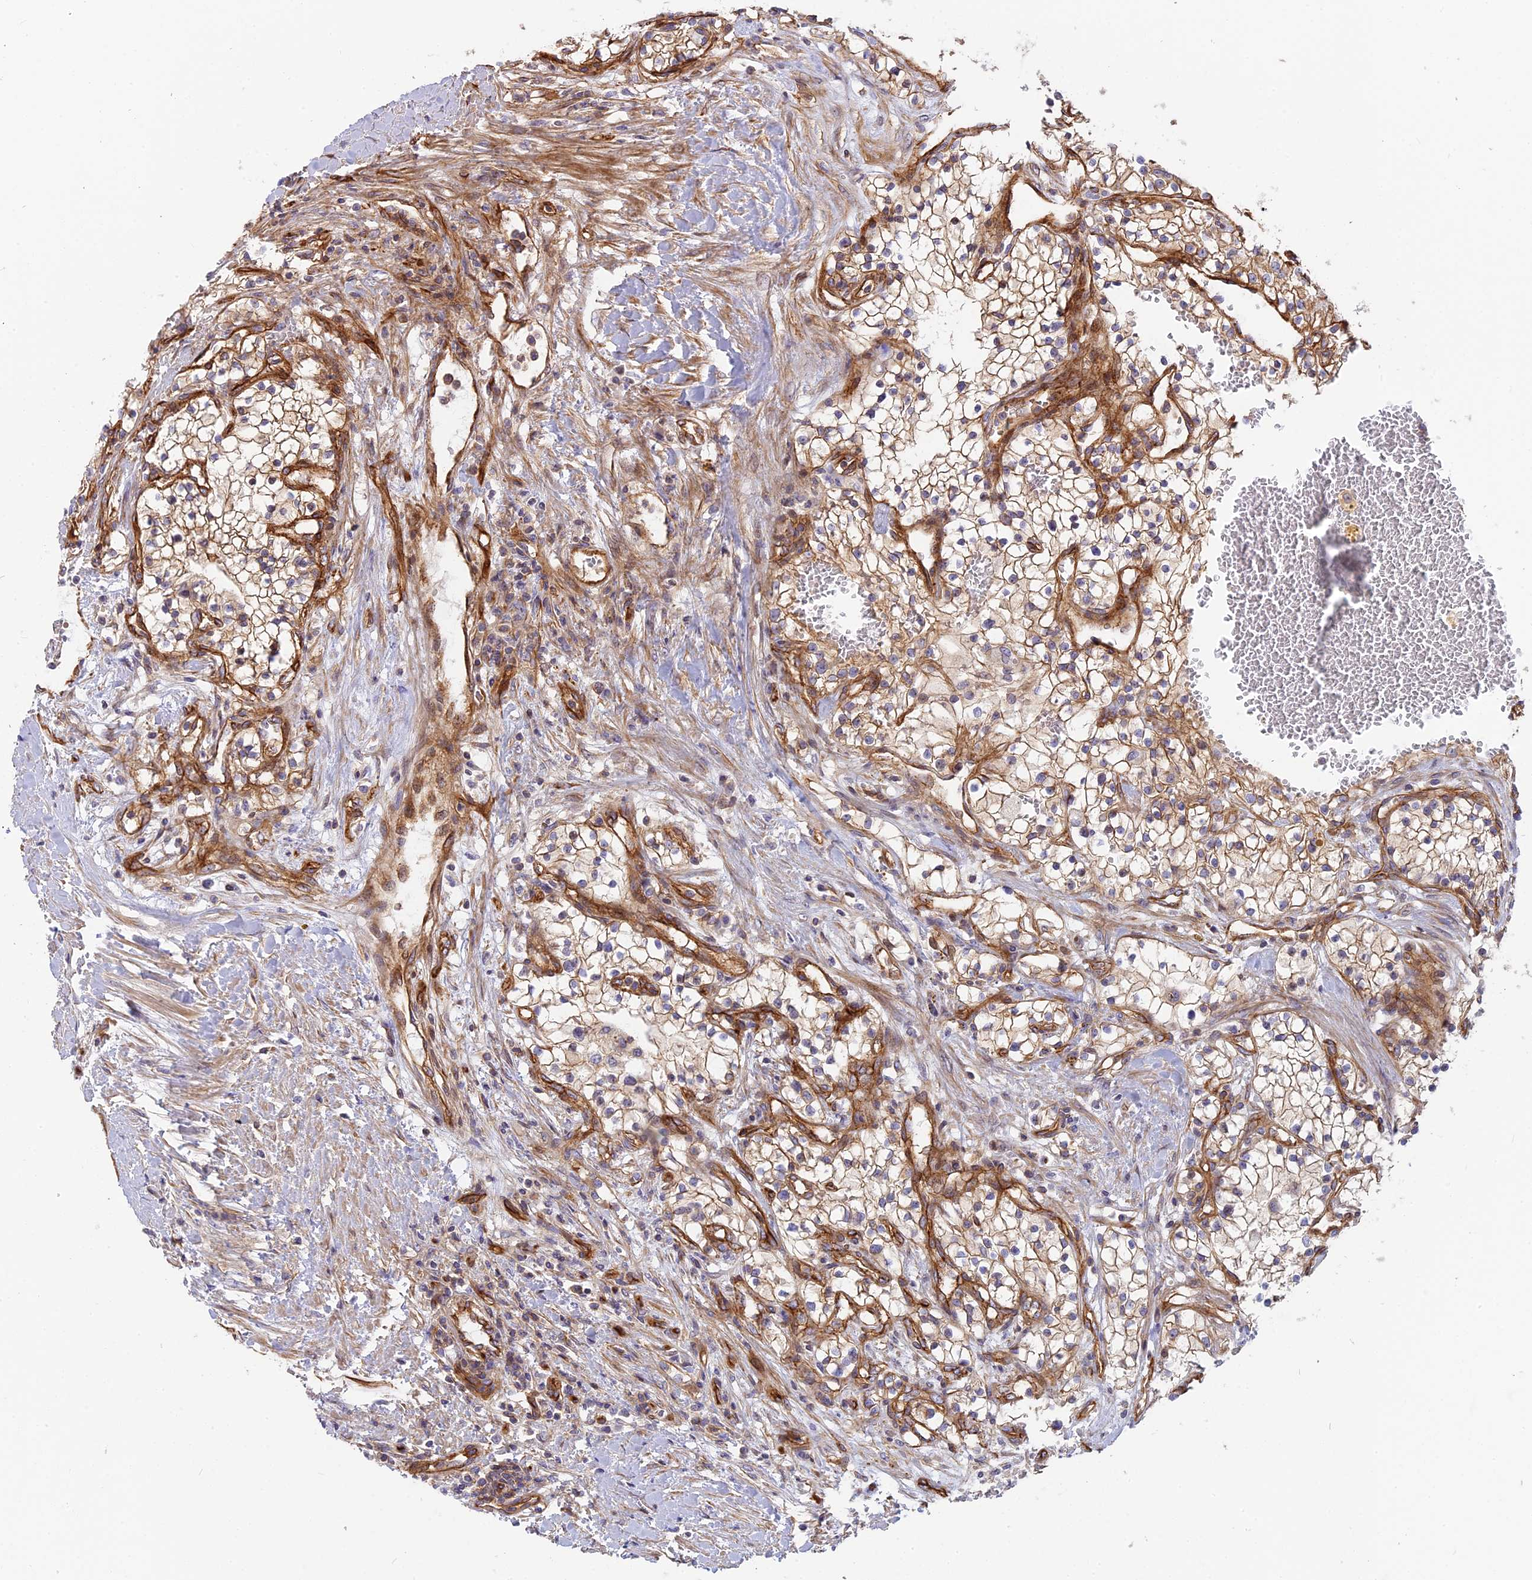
{"staining": {"intensity": "moderate", "quantity": ">75%", "location": "cytoplasmic/membranous"}, "tissue": "renal cancer", "cell_type": "Tumor cells", "image_type": "cancer", "snomed": [{"axis": "morphology", "description": "Normal tissue, NOS"}, {"axis": "morphology", "description": "Adenocarcinoma, NOS"}, {"axis": "topography", "description": "Kidney"}], "caption": "Immunohistochemistry (IHC) photomicrograph of neoplastic tissue: renal adenocarcinoma stained using IHC demonstrates medium levels of moderate protein expression localized specifically in the cytoplasmic/membranous of tumor cells, appearing as a cytoplasmic/membranous brown color.", "gene": "CNBD2", "patient": {"sex": "male", "age": 68}}